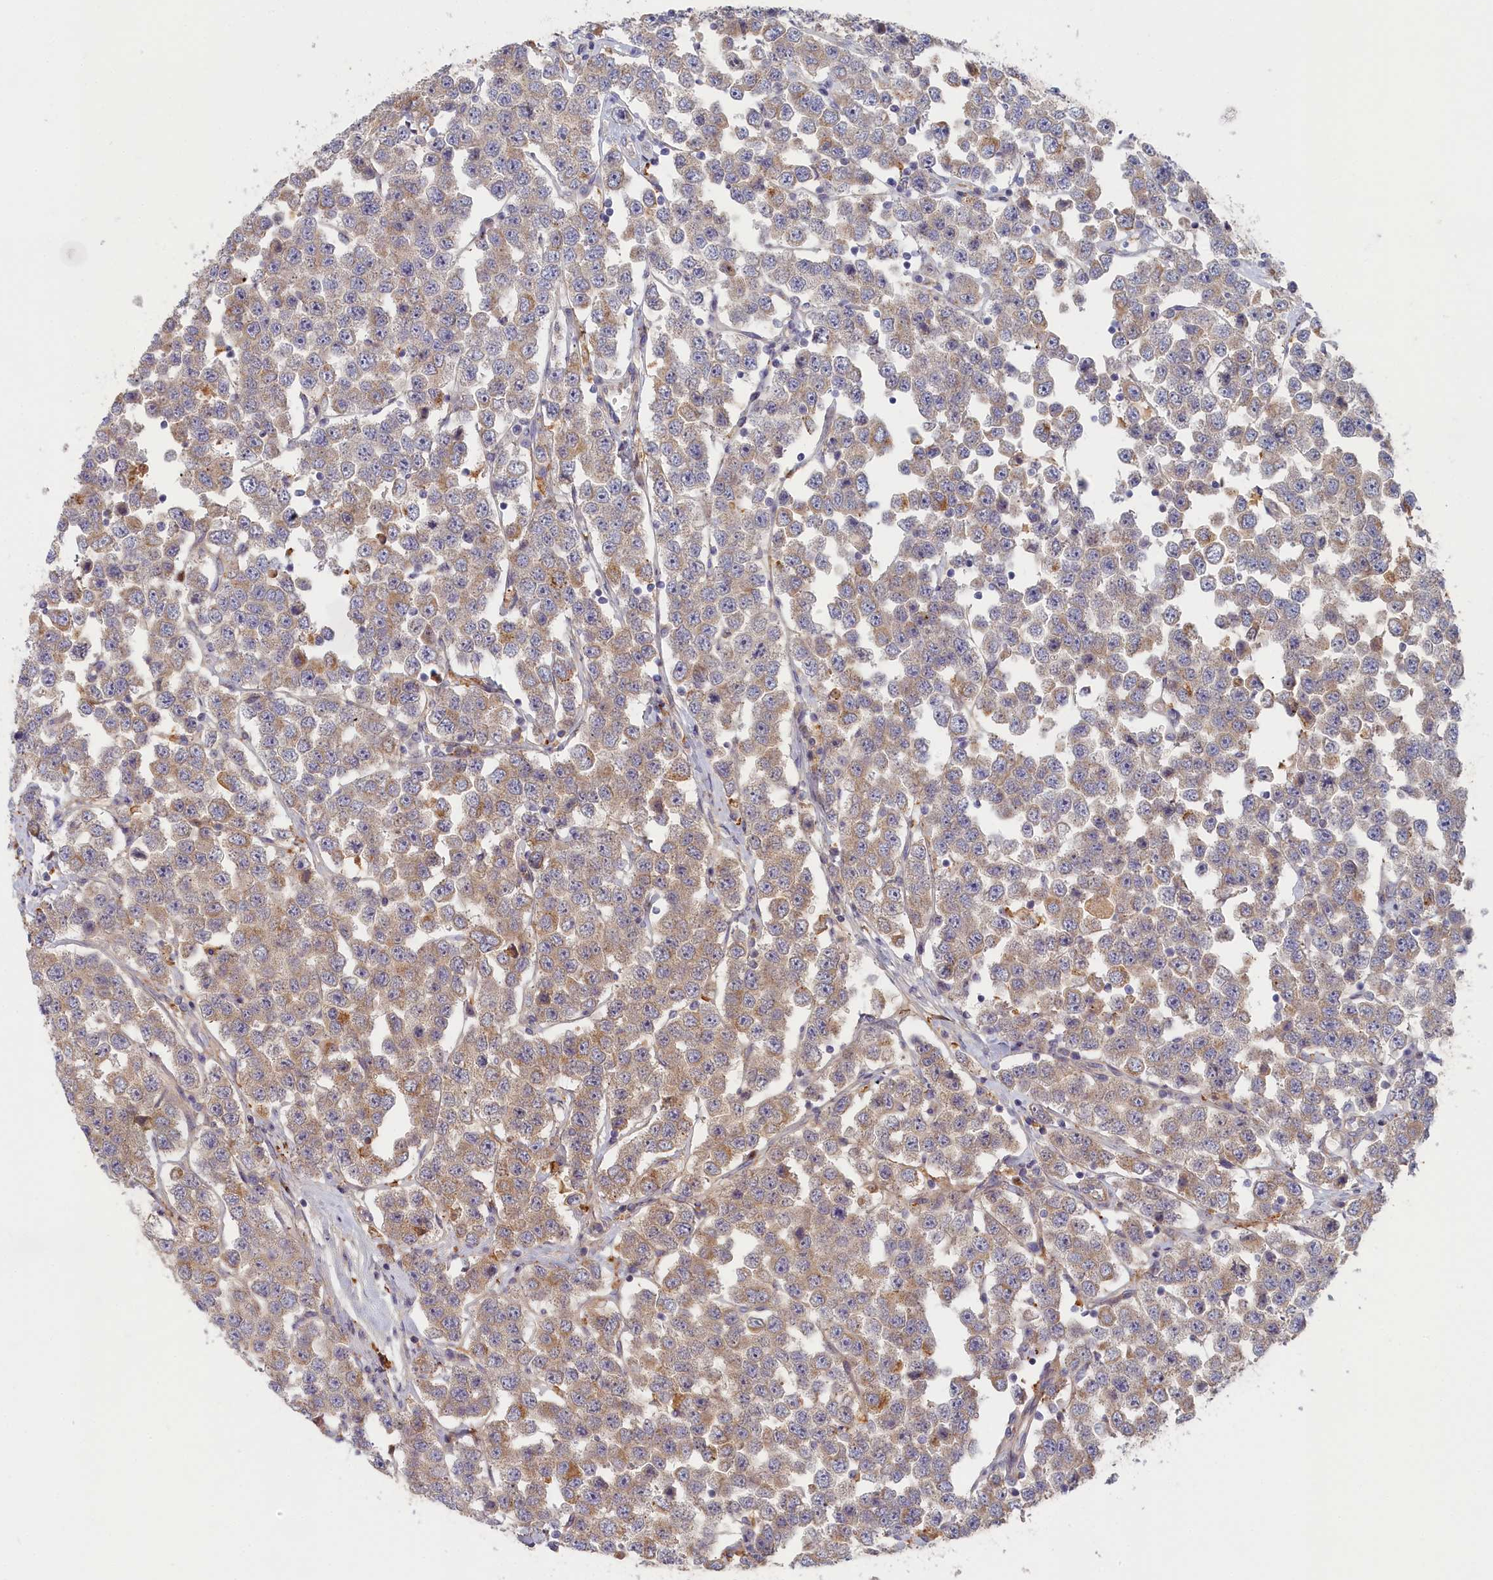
{"staining": {"intensity": "strong", "quantity": "<25%", "location": "cytoplasmic/membranous"}, "tissue": "testis cancer", "cell_type": "Tumor cells", "image_type": "cancer", "snomed": [{"axis": "morphology", "description": "Seminoma, NOS"}, {"axis": "topography", "description": "Testis"}], "caption": "Immunohistochemical staining of human testis cancer (seminoma) exhibits medium levels of strong cytoplasmic/membranous positivity in approximately <25% of tumor cells.", "gene": "STX16", "patient": {"sex": "male", "age": 28}}